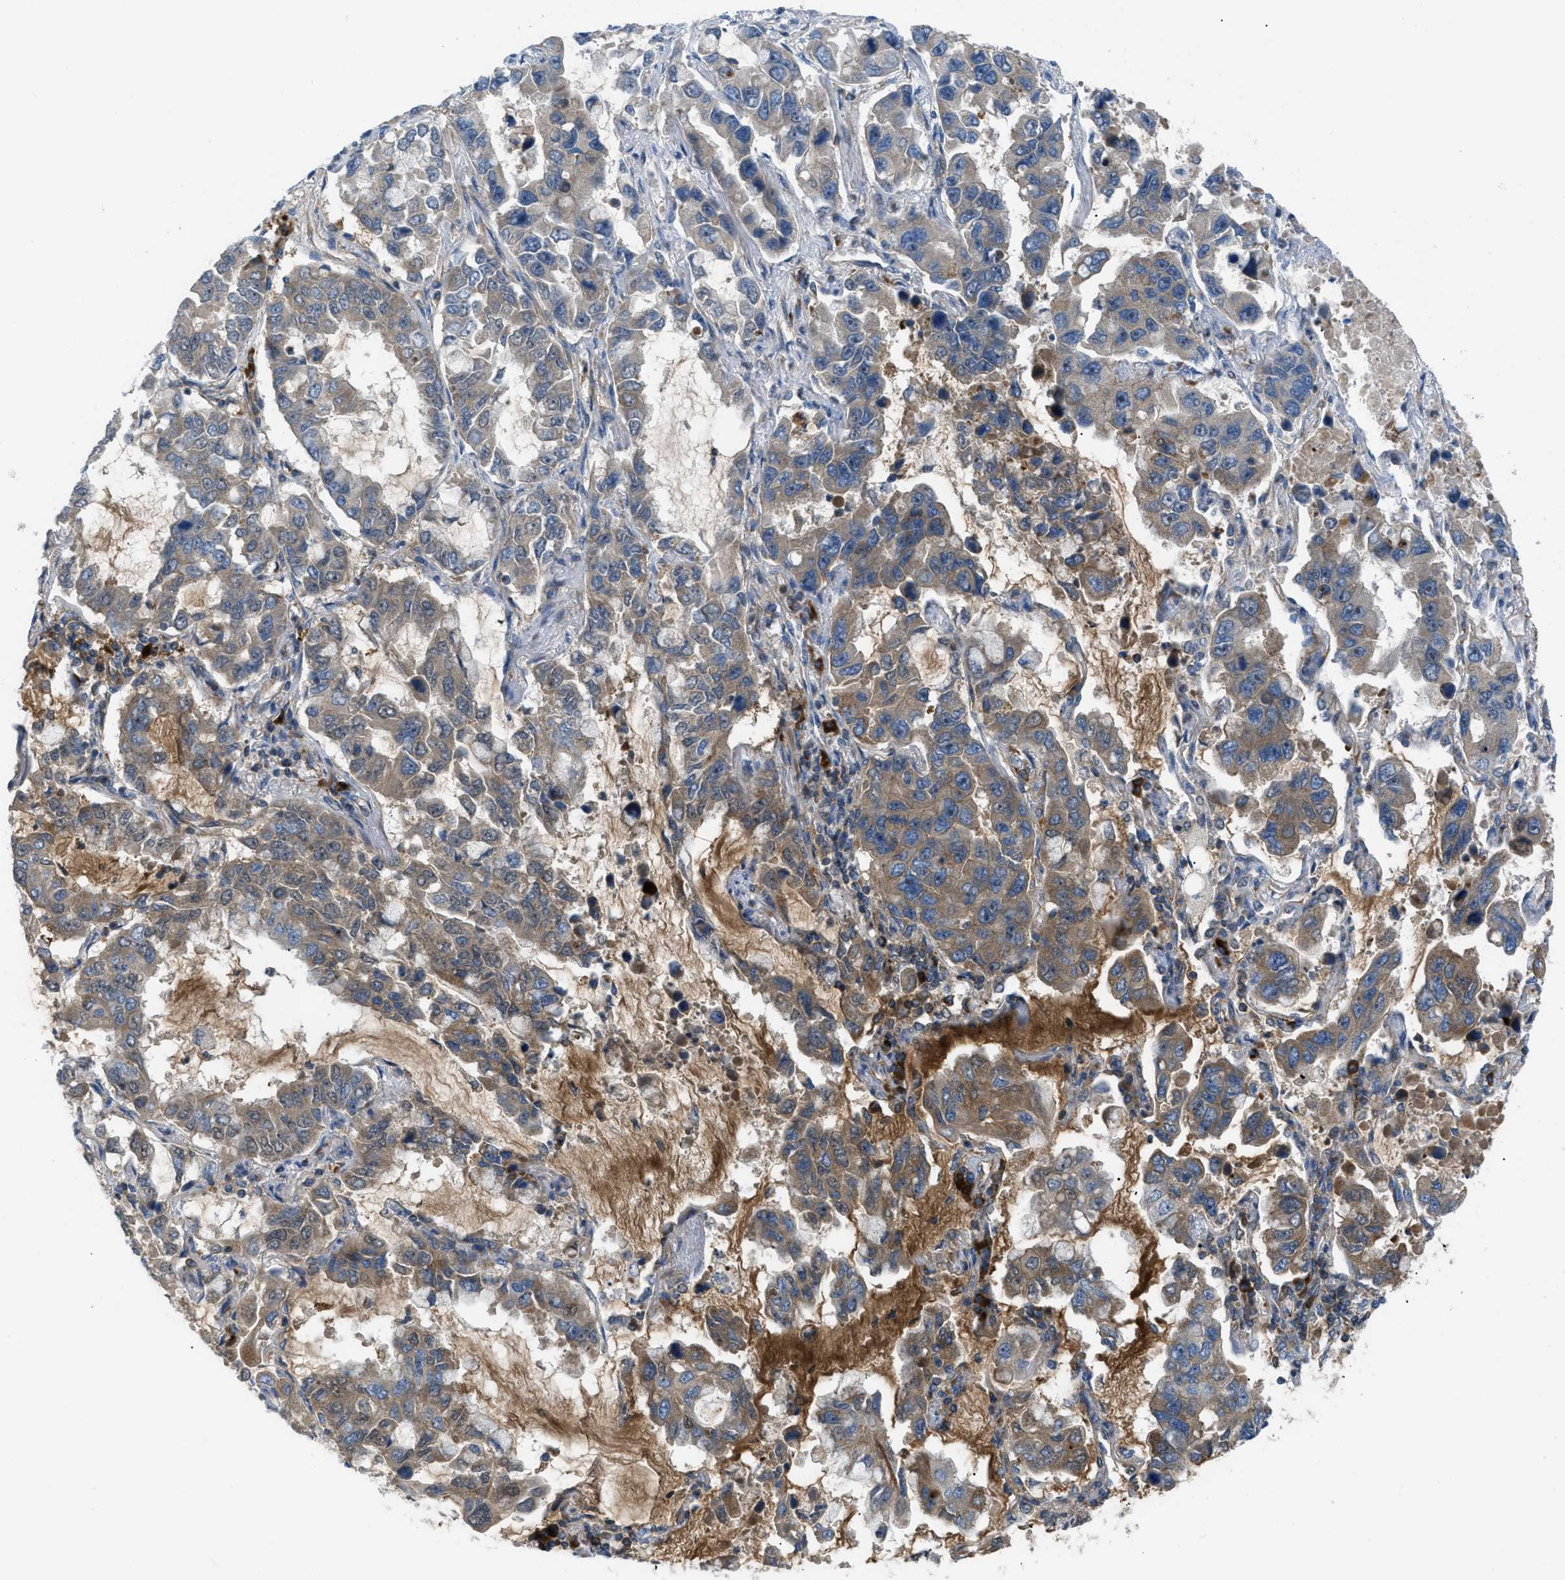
{"staining": {"intensity": "moderate", "quantity": "25%-75%", "location": "cytoplasmic/membranous"}, "tissue": "lung cancer", "cell_type": "Tumor cells", "image_type": "cancer", "snomed": [{"axis": "morphology", "description": "Adenocarcinoma, NOS"}, {"axis": "topography", "description": "Lung"}], "caption": "The micrograph reveals staining of adenocarcinoma (lung), revealing moderate cytoplasmic/membranous protein expression (brown color) within tumor cells.", "gene": "ATP2A3", "patient": {"sex": "male", "age": 64}}